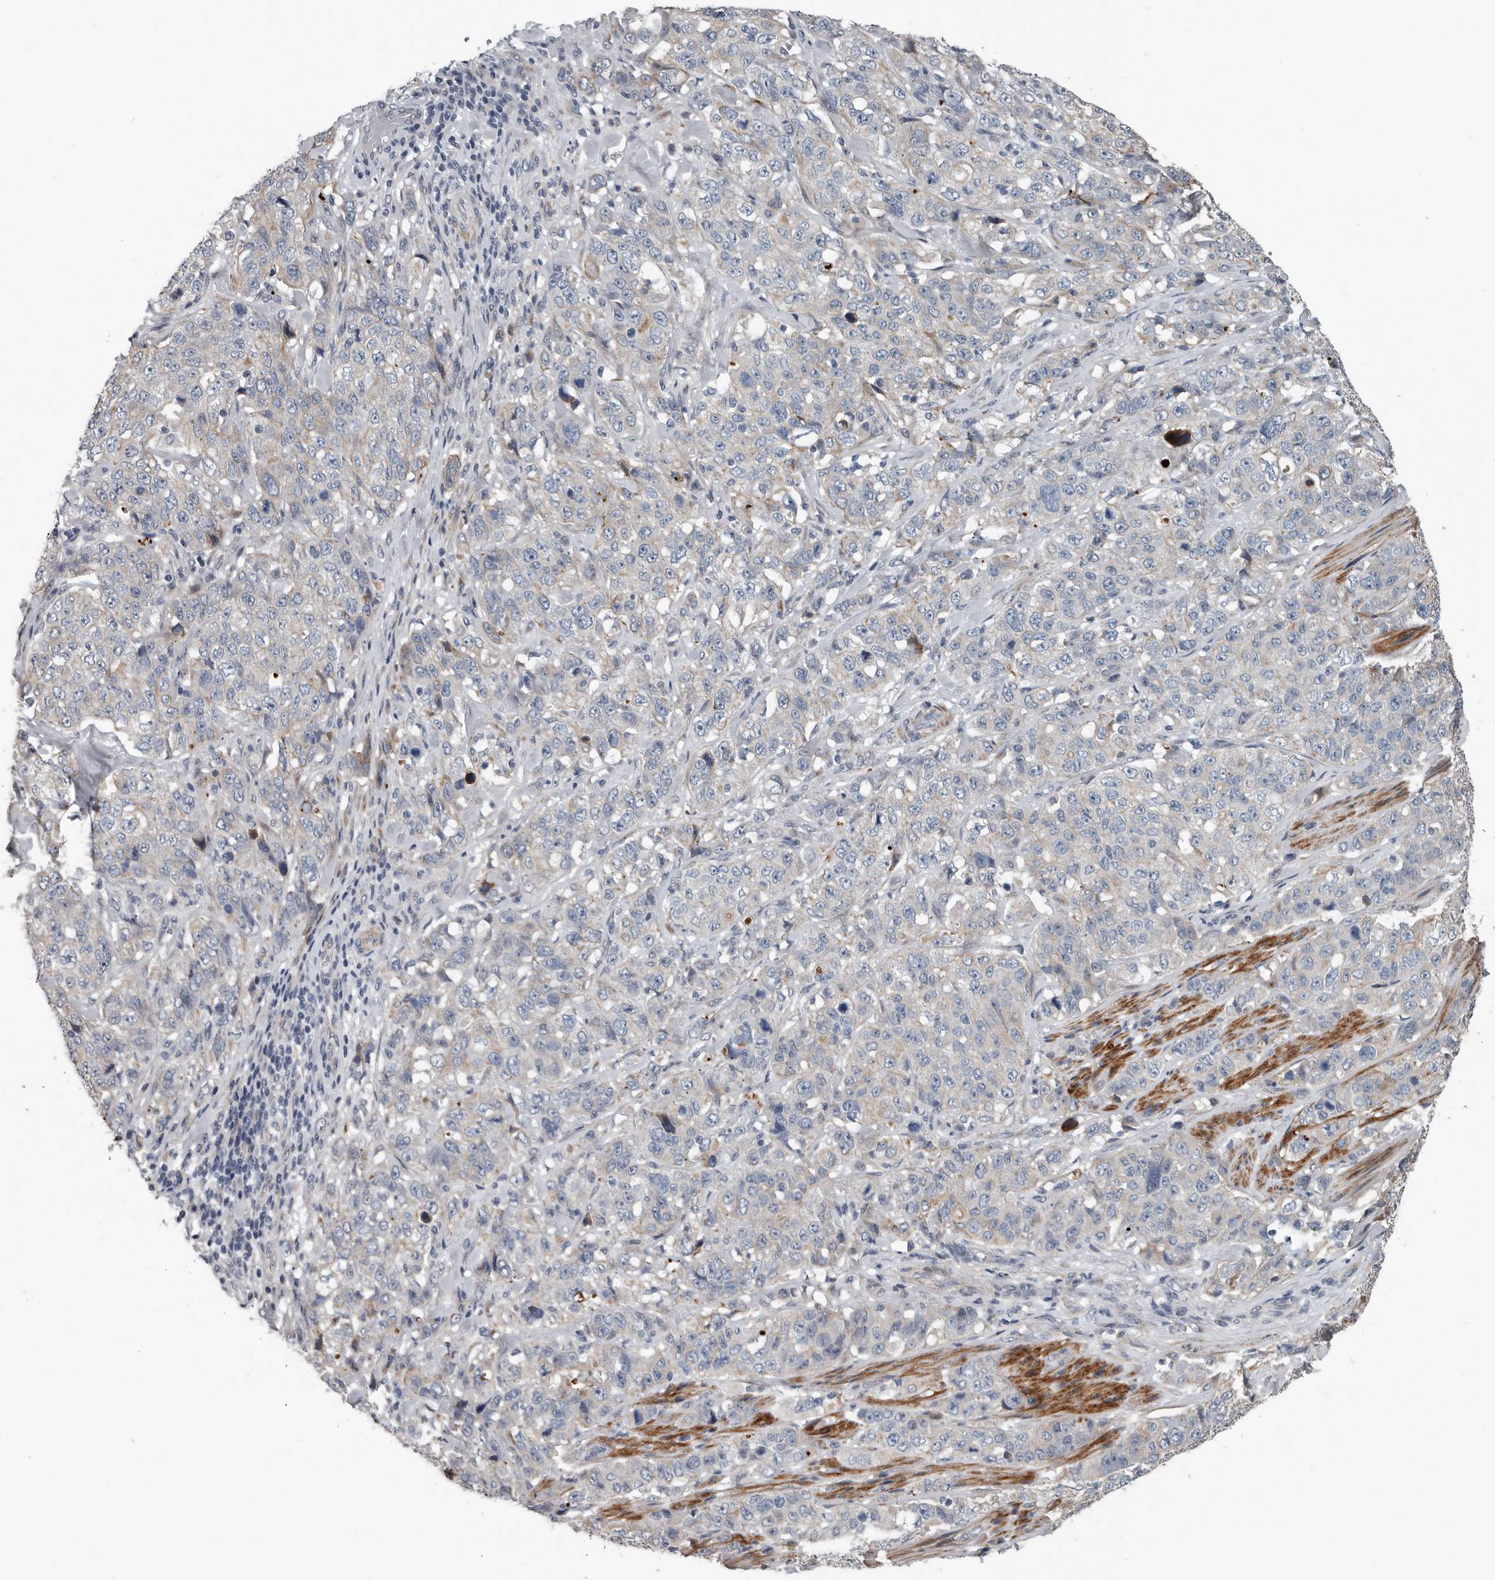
{"staining": {"intensity": "negative", "quantity": "none", "location": "none"}, "tissue": "stomach cancer", "cell_type": "Tumor cells", "image_type": "cancer", "snomed": [{"axis": "morphology", "description": "Adenocarcinoma, NOS"}, {"axis": "topography", "description": "Stomach"}], "caption": "Stomach adenocarcinoma was stained to show a protein in brown. There is no significant staining in tumor cells. (Stains: DAB immunohistochemistry with hematoxylin counter stain, Microscopy: brightfield microscopy at high magnification).", "gene": "DPY19L4", "patient": {"sex": "male", "age": 48}}